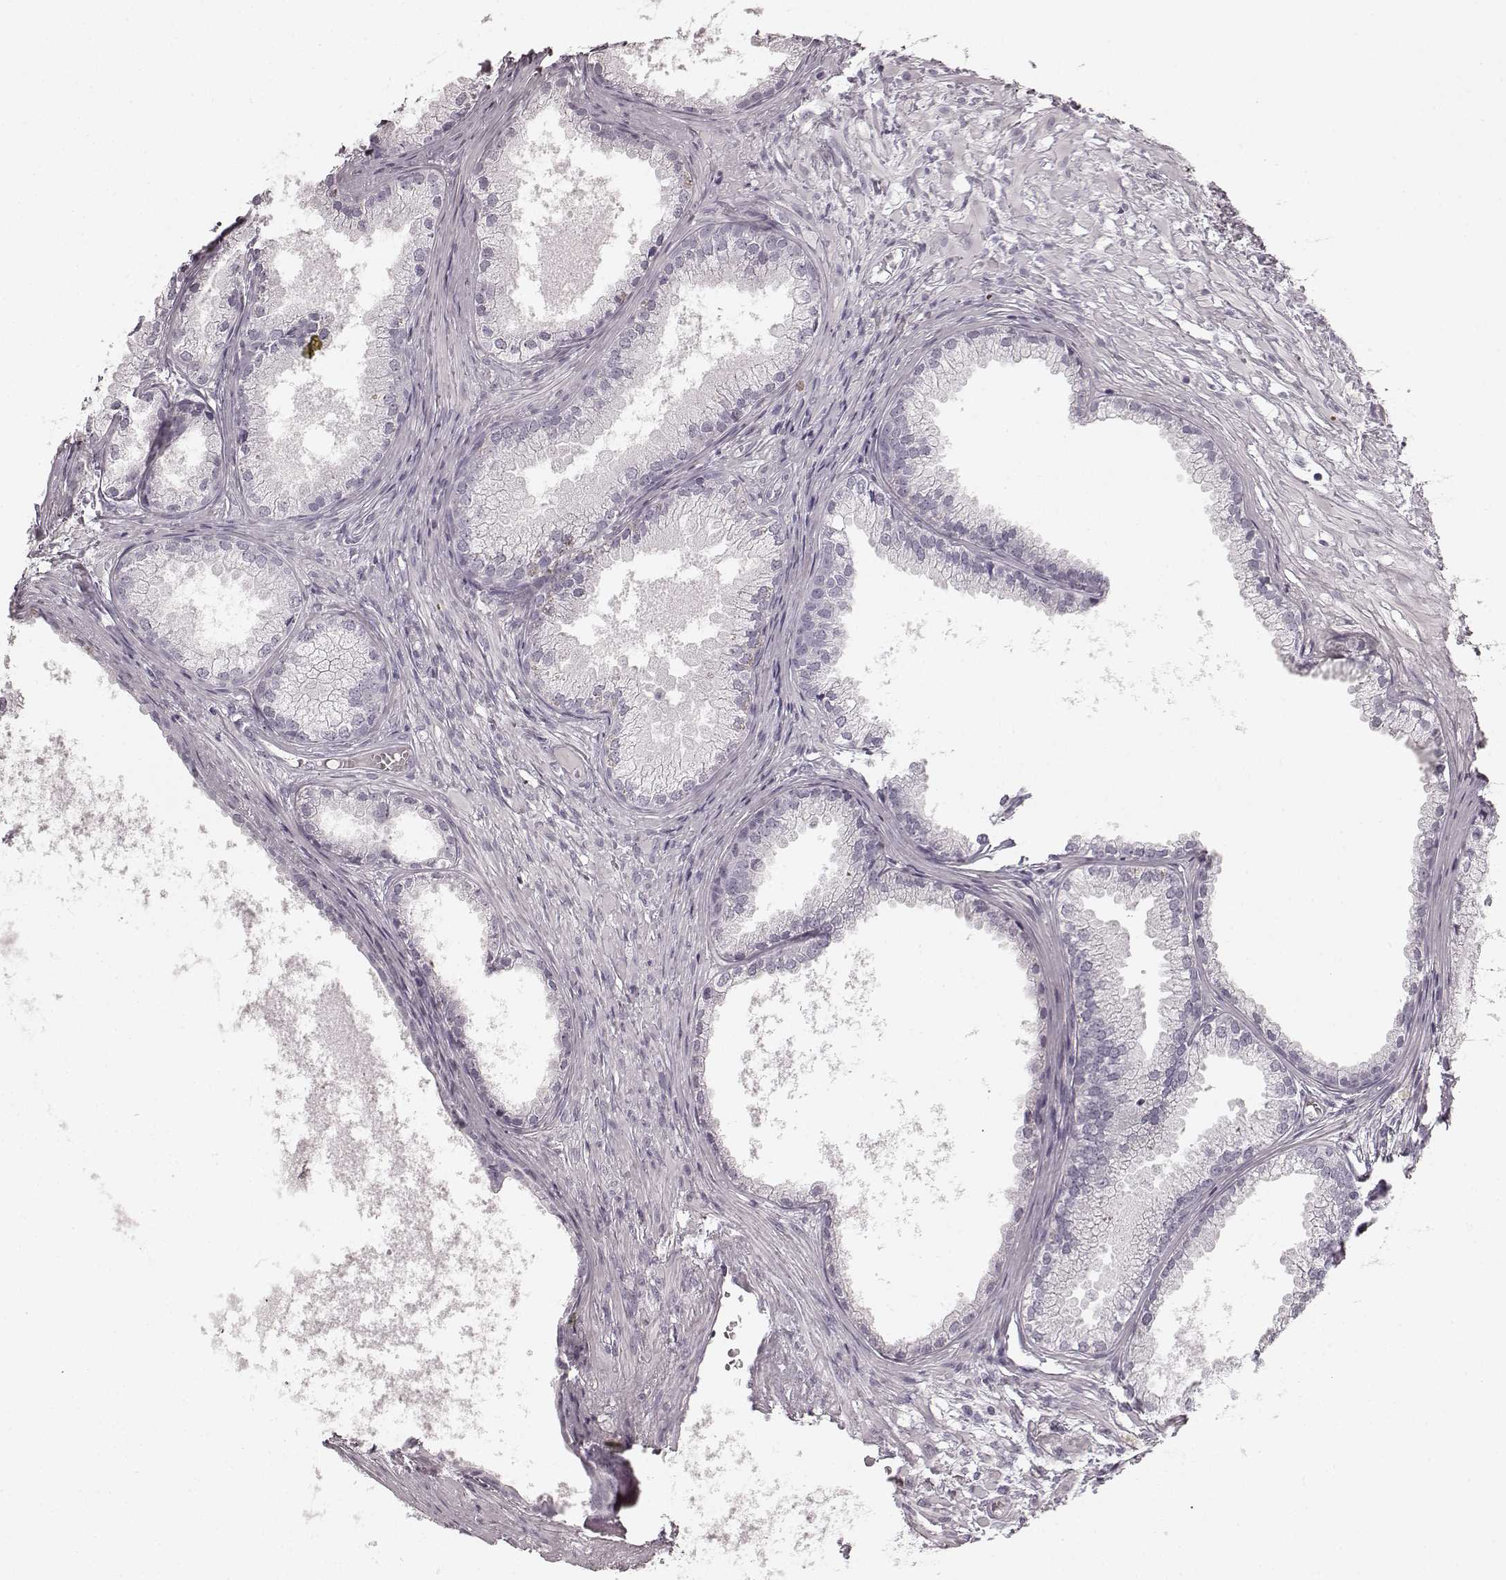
{"staining": {"intensity": "negative", "quantity": "none", "location": "none"}, "tissue": "prostate cancer", "cell_type": "Tumor cells", "image_type": "cancer", "snomed": [{"axis": "morphology", "description": "Adenocarcinoma, High grade"}, {"axis": "topography", "description": "Prostate"}], "caption": "An immunohistochemistry micrograph of adenocarcinoma (high-grade) (prostate) is shown. There is no staining in tumor cells of adenocarcinoma (high-grade) (prostate). The staining was performed using DAB (3,3'-diaminobenzidine) to visualize the protein expression in brown, while the nuclei were stained in blue with hematoxylin (Magnification: 20x).", "gene": "TMPRSS15", "patient": {"sex": "male", "age": 83}}